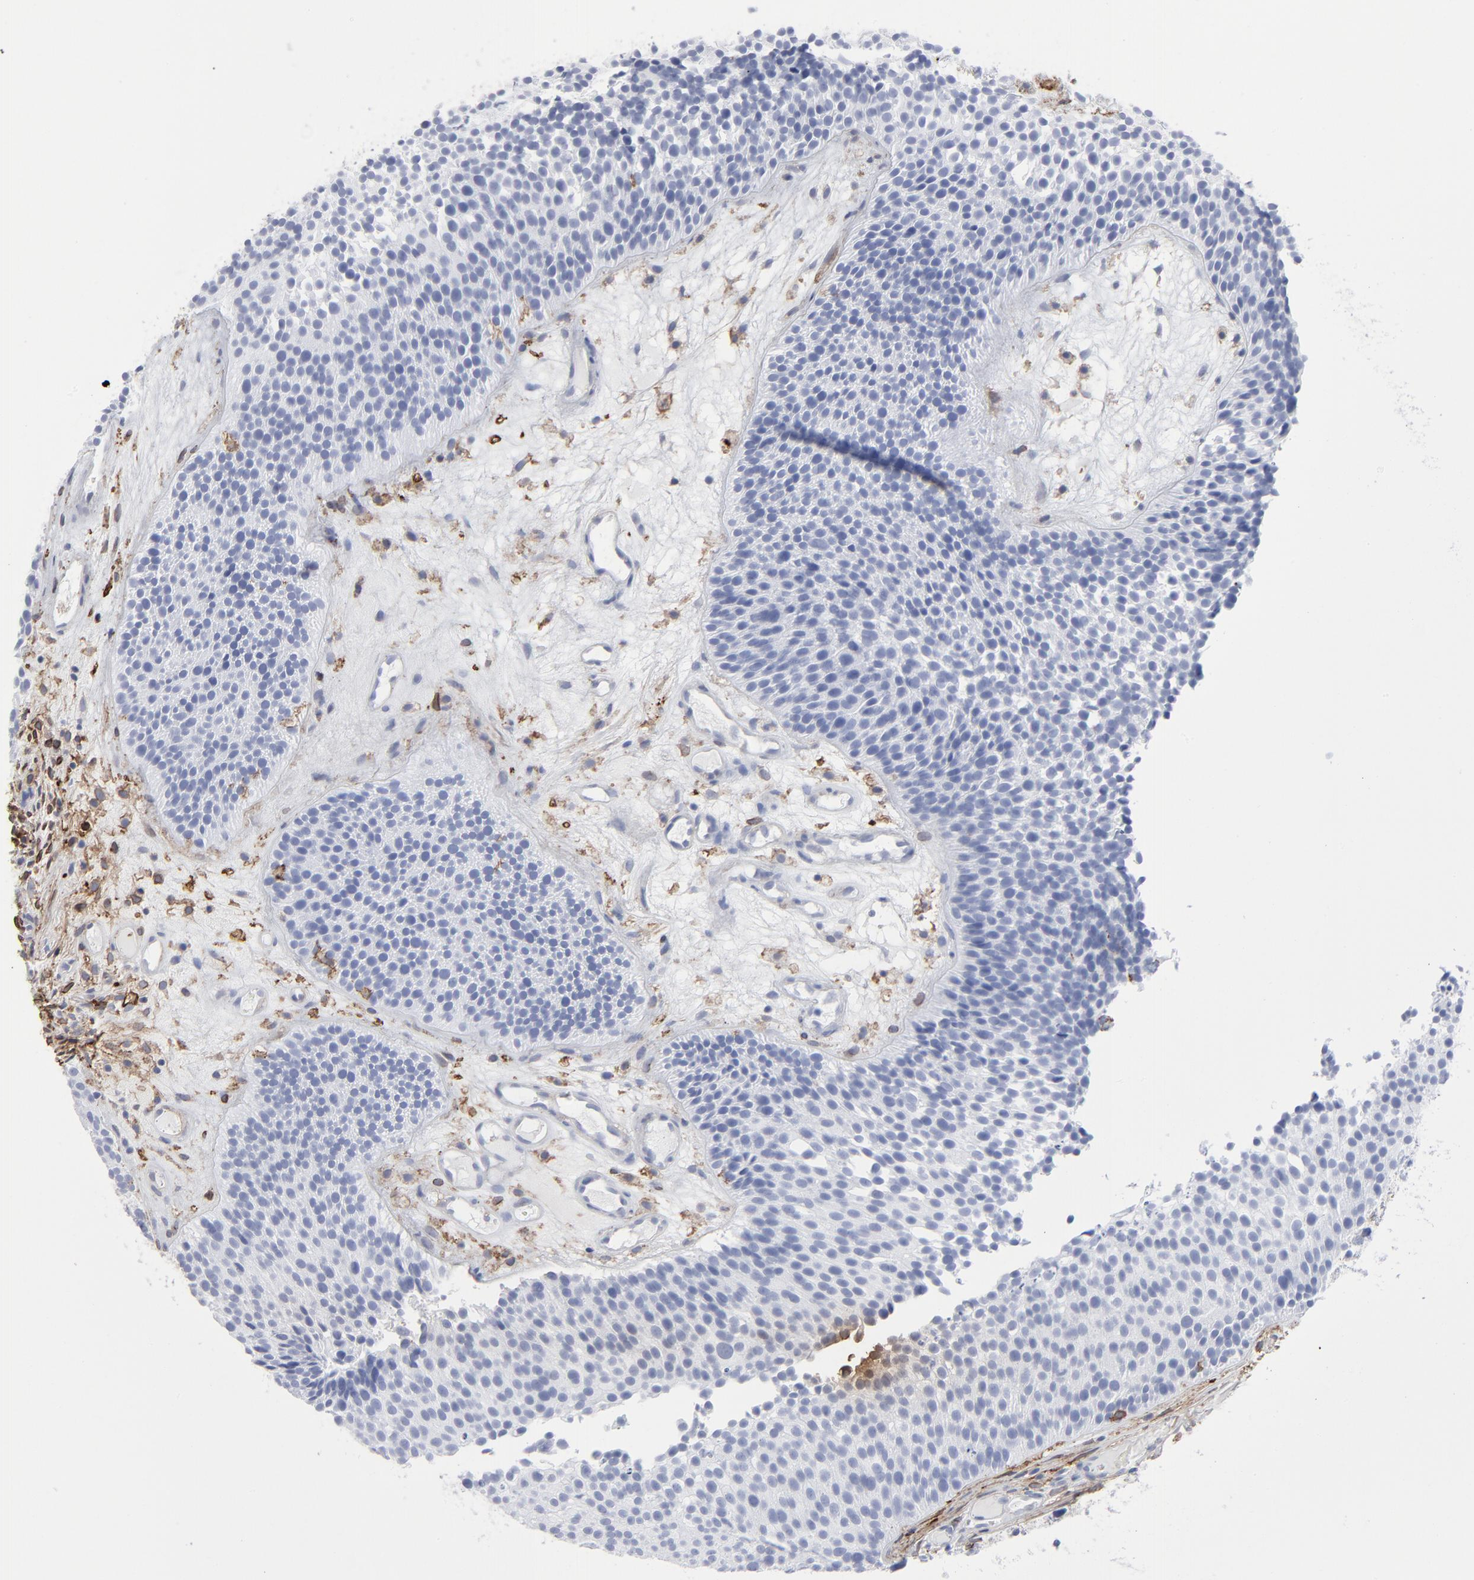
{"staining": {"intensity": "weak", "quantity": "<25%", "location": "cytoplasmic/membranous"}, "tissue": "urothelial cancer", "cell_type": "Tumor cells", "image_type": "cancer", "snomed": [{"axis": "morphology", "description": "Urothelial carcinoma, Low grade"}, {"axis": "topography", "description": "Urinary bladder"}], "caption": "This is an immunohistochemistry (IHC) image of urothelial carcinoma (low-grade). There is no staining in tumor cells.", "gene": "ANXA5", "patient": {"sex": "male", "age": 85}}